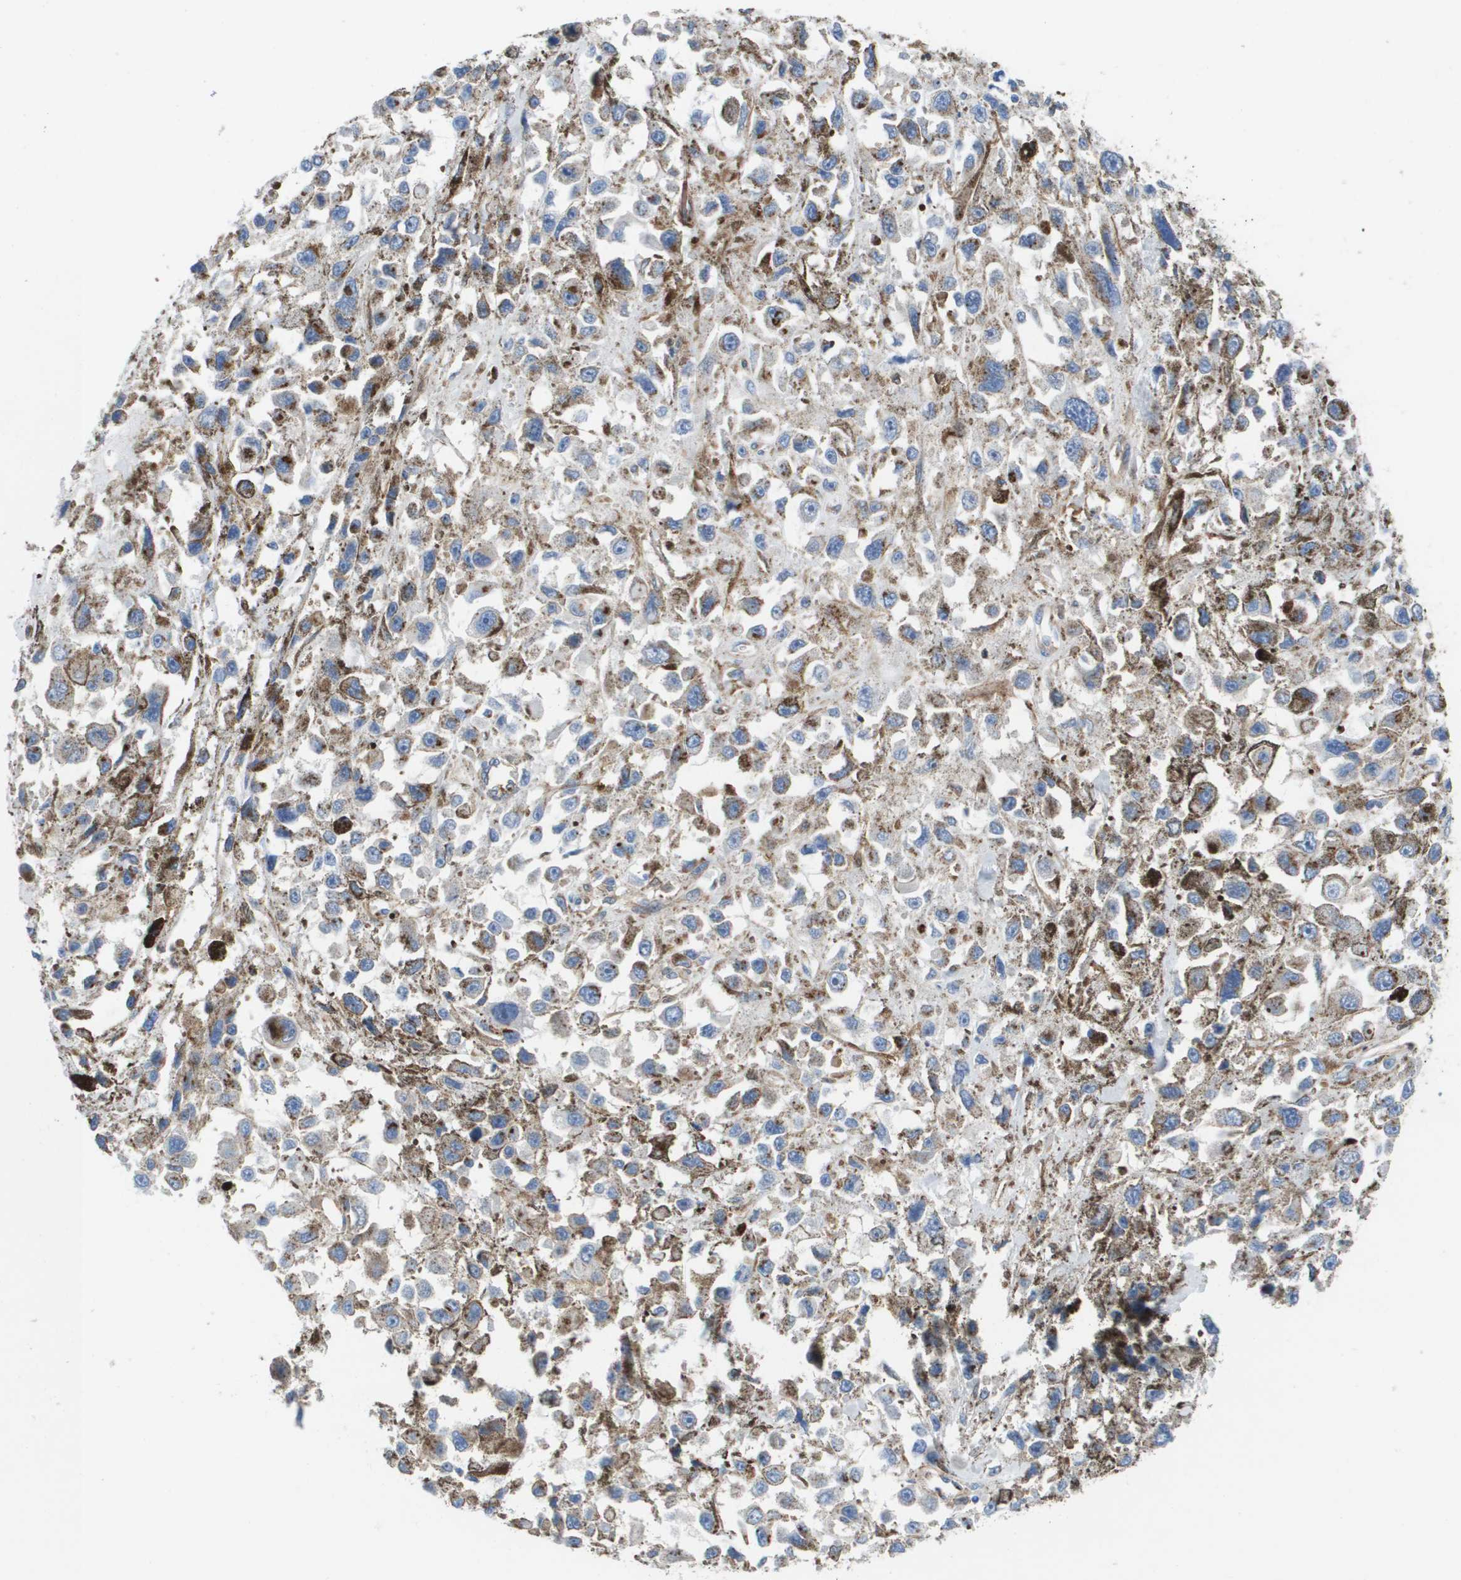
{"staining": {"intensity": "weak", "quantity": "<25%", "location": "cytoplasmic/membranous"}, "tissue": "melanoma", "cell_type": "Tumor cells", "image_type": "cancer", "snomed": [{"axis": "morphology", "description": "Malignant melanoma, Metastatic site"}, {"axis": "topography", "description": "Lymph node"}], "caption": "A high-resolution image shows immunohistochemistry (IHC) staining of malignant melanoma (metastatic site), which displays no significant expression in tumor cells. (Stains: DAB (3,3'-diaminobenzidine) immunohistochemistry (IHC) with hematoxylin counter stain, Microscopy: brightfield microscopy at high magnification).", "gene": "SLC37A2", "patient": {"sex": "male", "age": 59}}